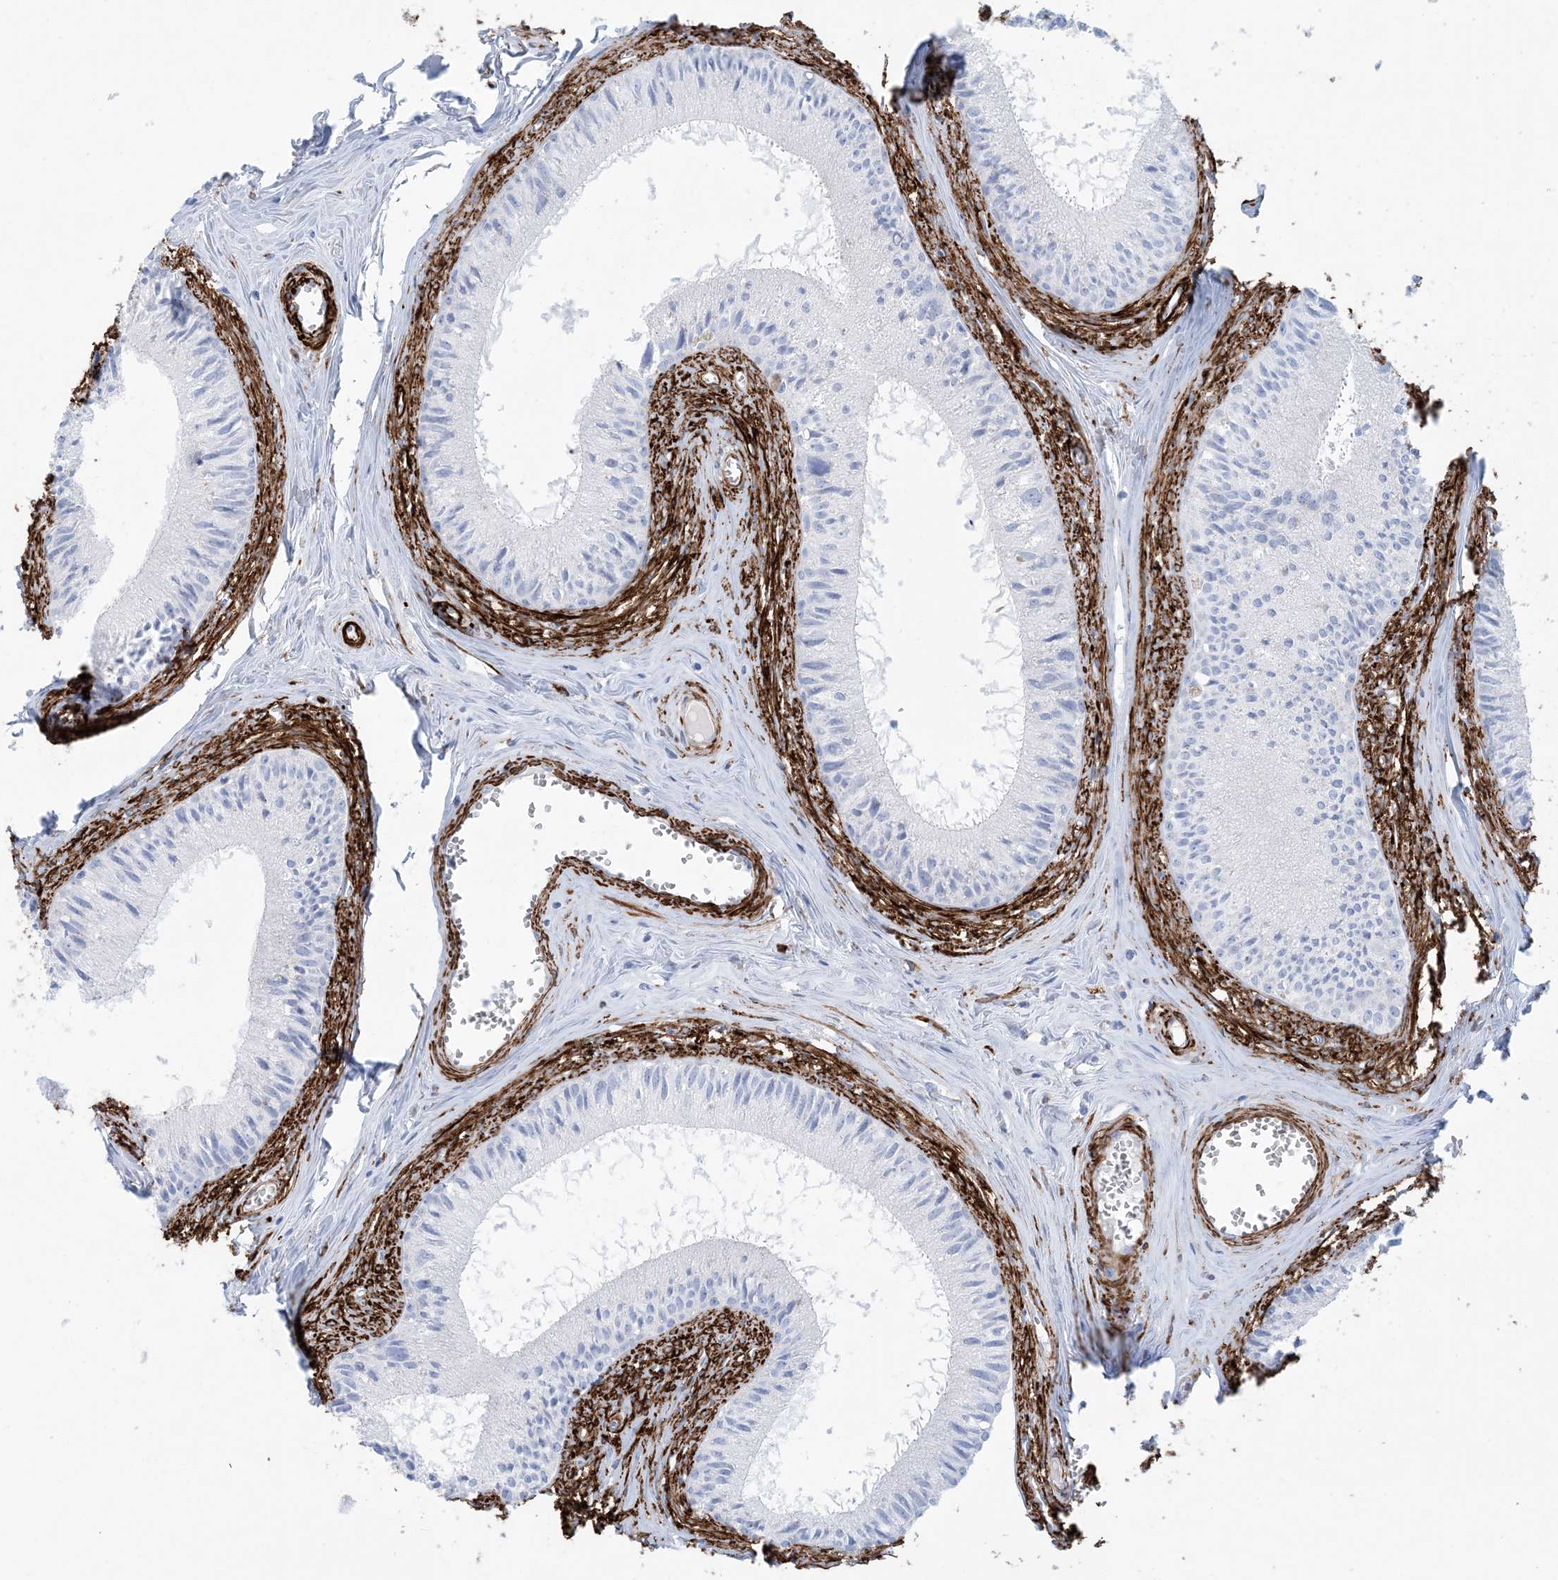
{"staining": {"intensity": "weak", "quantity": "<25%", "location": "cytoplasmic/membranous"}, "tissue": "epididymis", "cell_type": "Glandular cells", "image_type": "normal", "snomed": [{"axis": "morphology", "description": "Normal tissue, NOS"}, {"axis": "topography", "description": "Epididymis"}], "caption": "Human epididymis stained for a protein using immunohistochemistry (IHC) displays no positivity in glandular cells.", "gene": "SHANK1", "patient": {"sex": "male", "age": 36}}